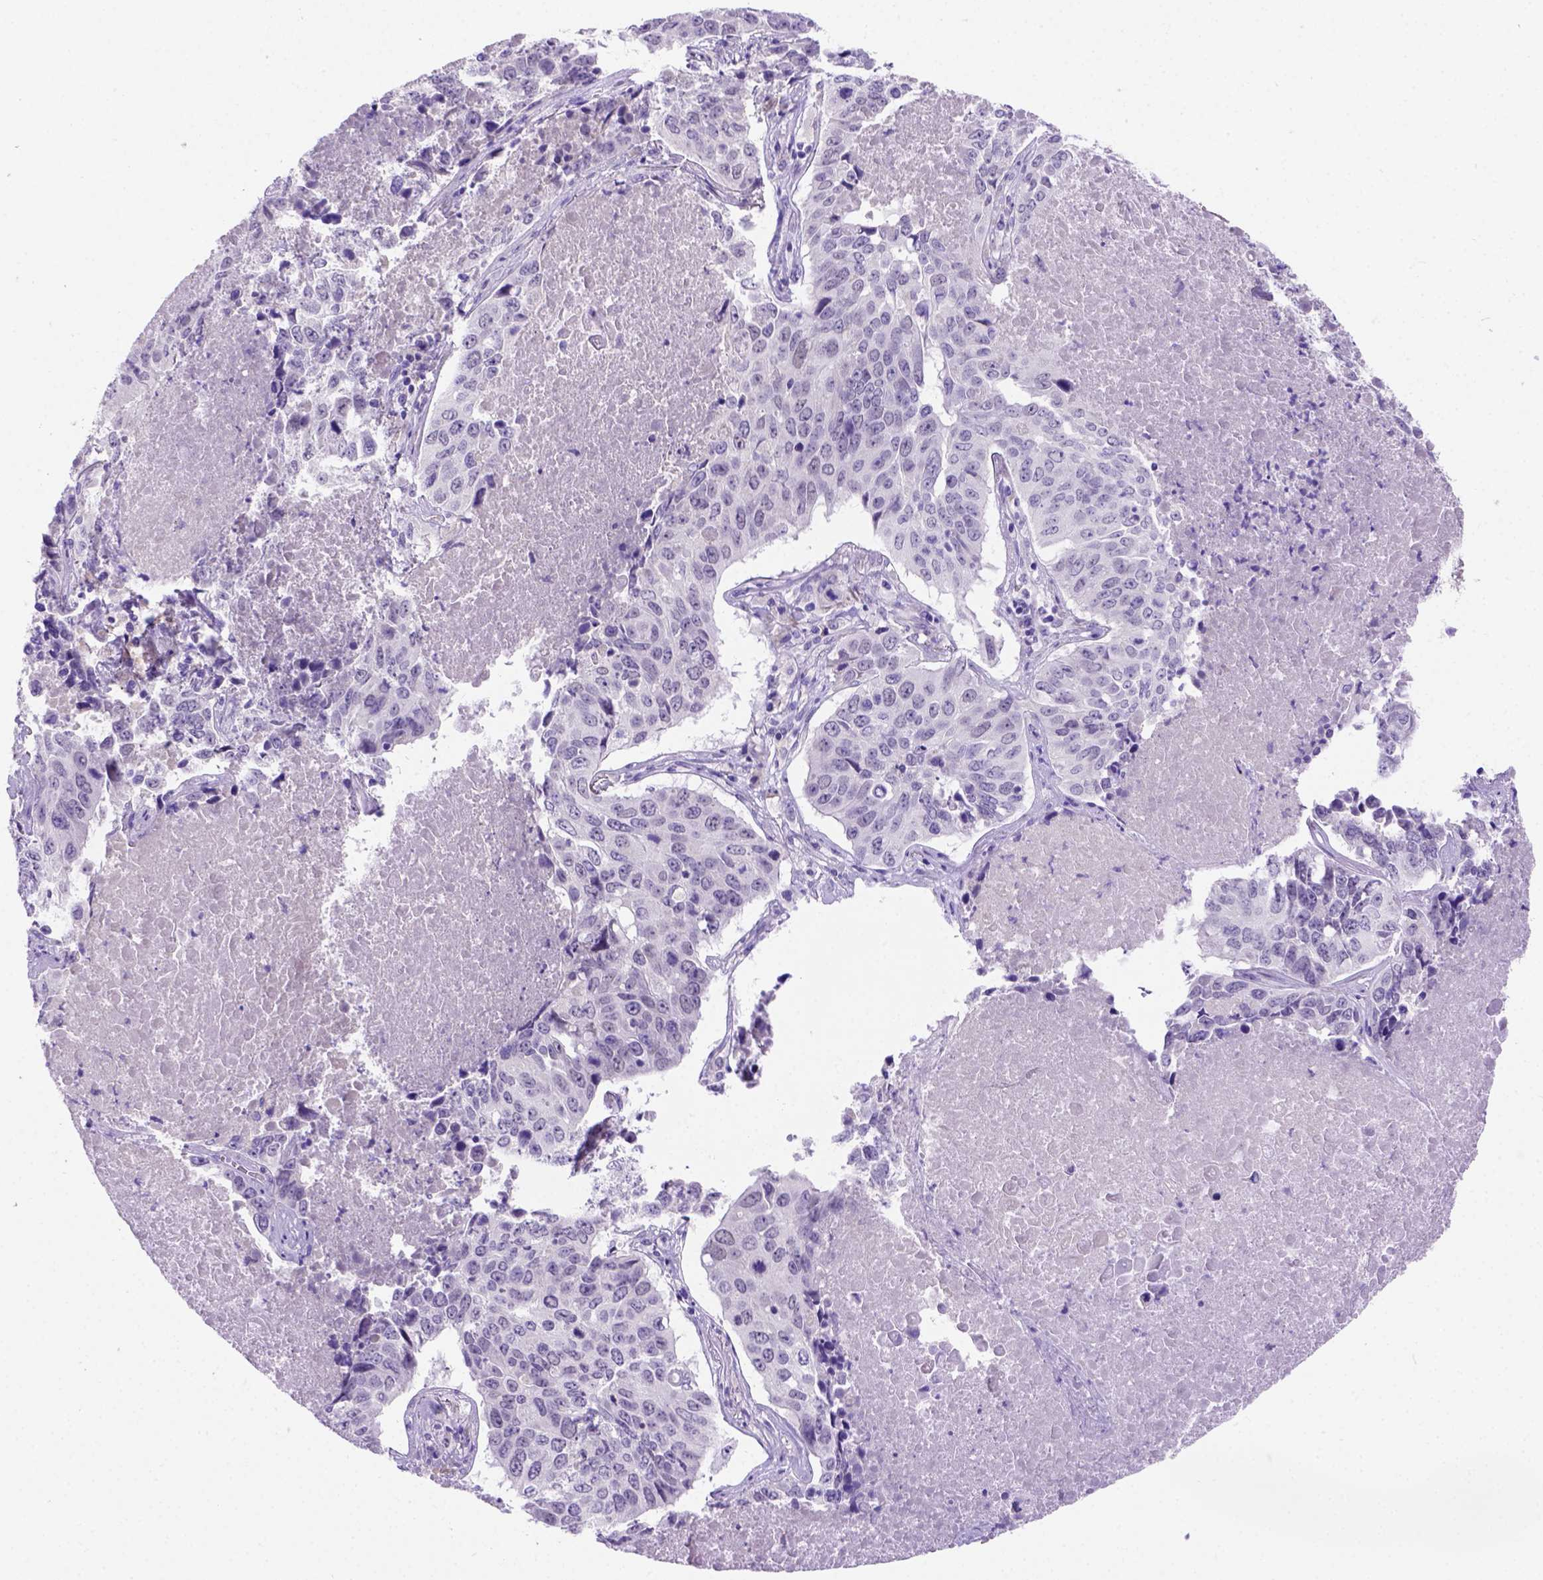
{"staining": {"intensity": "negative", "quantity": "none", "location": "none"}, "tissue": "lung cancer", "cell_type": "Tumor cells", "image_type": "cancer", "snomed": [{"axis": "morphology", "description": "Normal tissue, NOS"}, {"axis": "morphology", "description": "Squamous cell carcinoma, NOS"}, {"axis": "topography", "description": "Bronchus"}, {"axis": "topography", "description": "Lung"}], "caption": "This is an IHC micrograph of human lung squamous cell carcinoma. There is no positivity in tumor cells.", "gene": "FAM81B", "patient": {"sex": "male", "age": 64}}